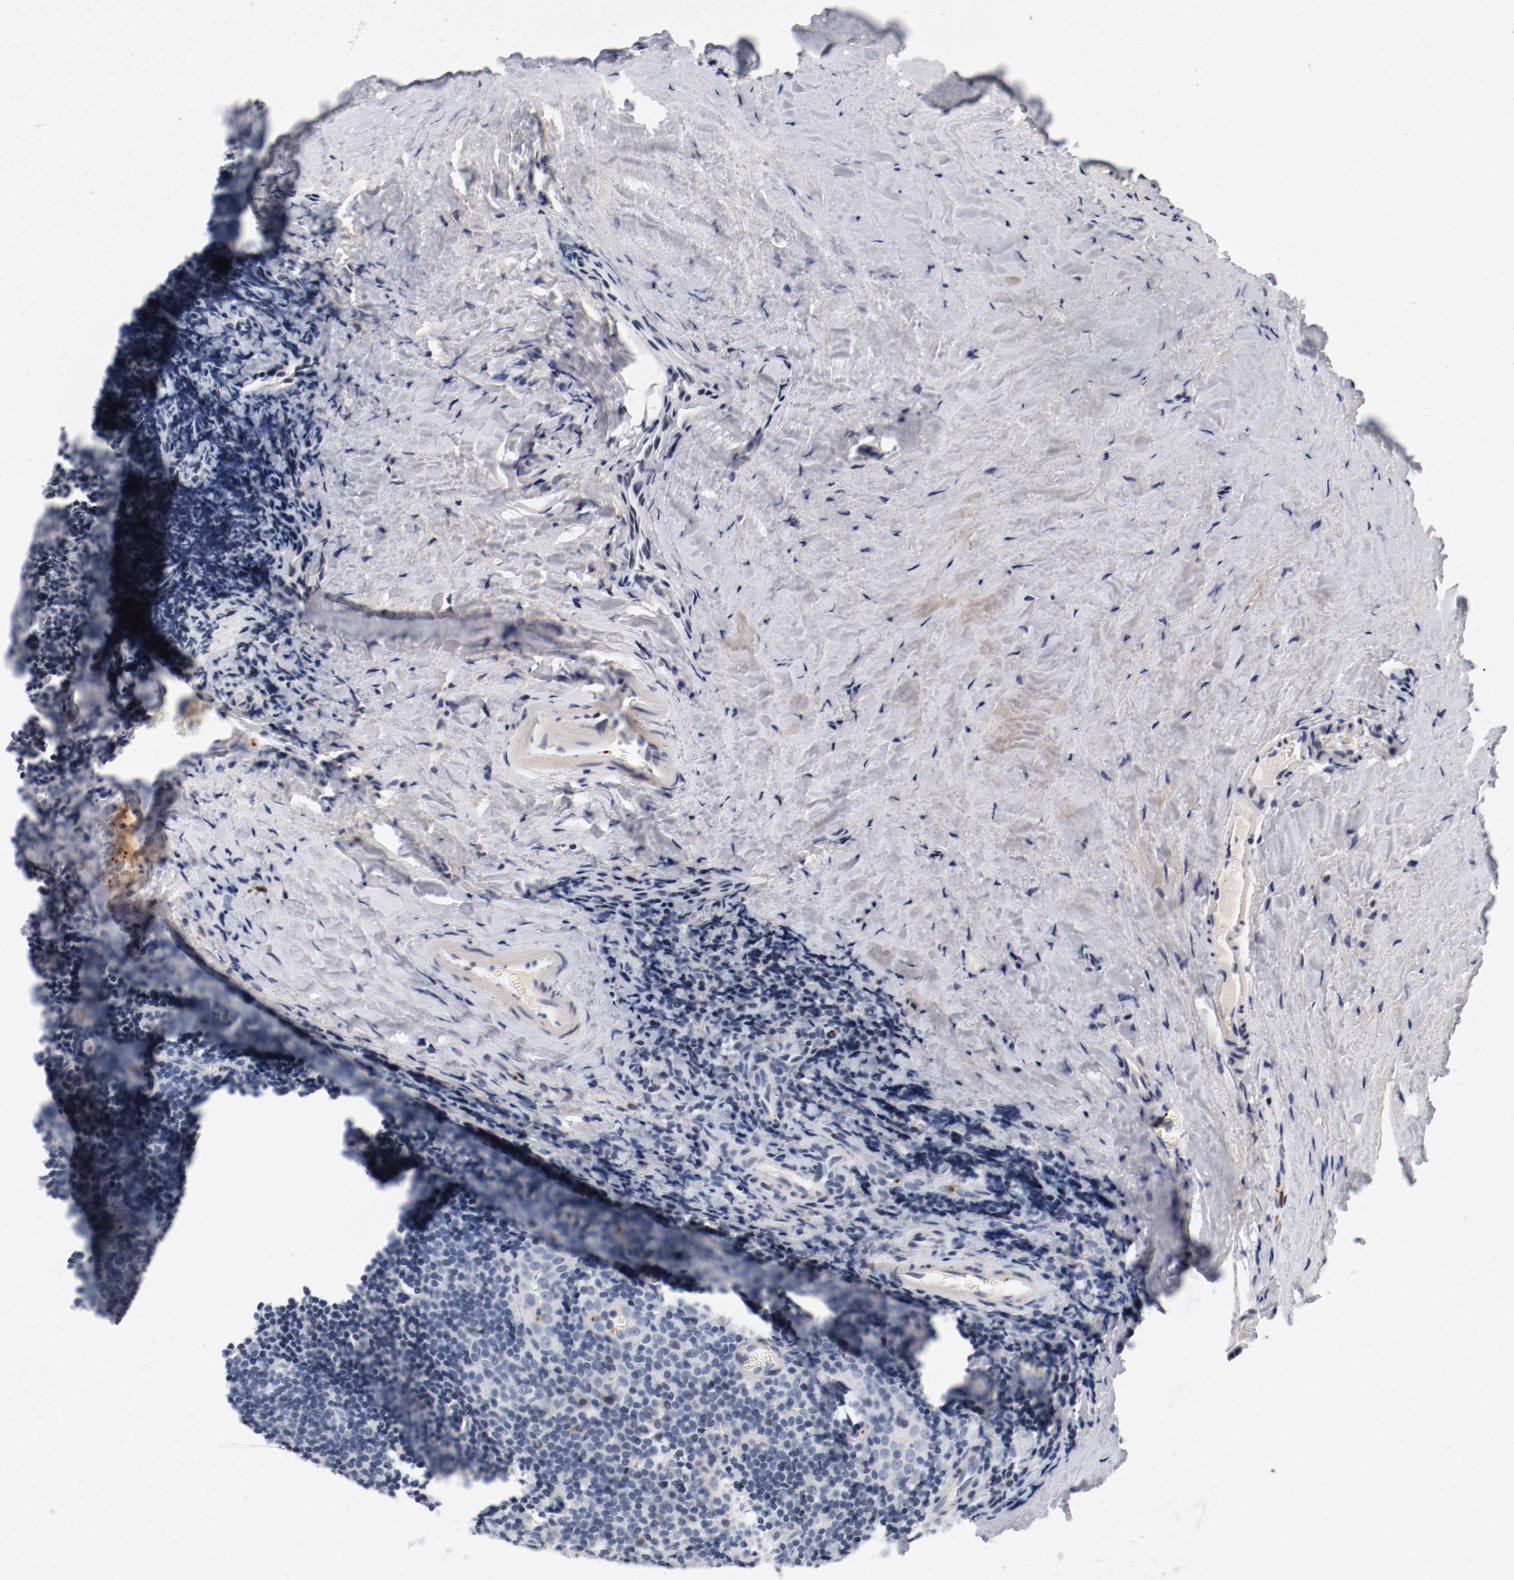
{"staining": {"intensity": "negative", "quantity": "none", "location": "none"}, "tissue": "tonsil", "cell_type": "Germinal center cells", "image_type": "normal", "snomed": [{"axis": "morphology", "description": "Normal tissue, NOS"}, {"axis": "topography", "description": "Tonsil"}], "caption": "Germinal center cells are negative for protein expression in benign human tonsil. (Stains: DAB (3,3'-diaminobenzidine) IHC with hematoxylin counter stain, Microscopy: brightfield microscopy at high magnification).", "gene": "PIM1", "patient": {"sex": "male", "age": 20}}